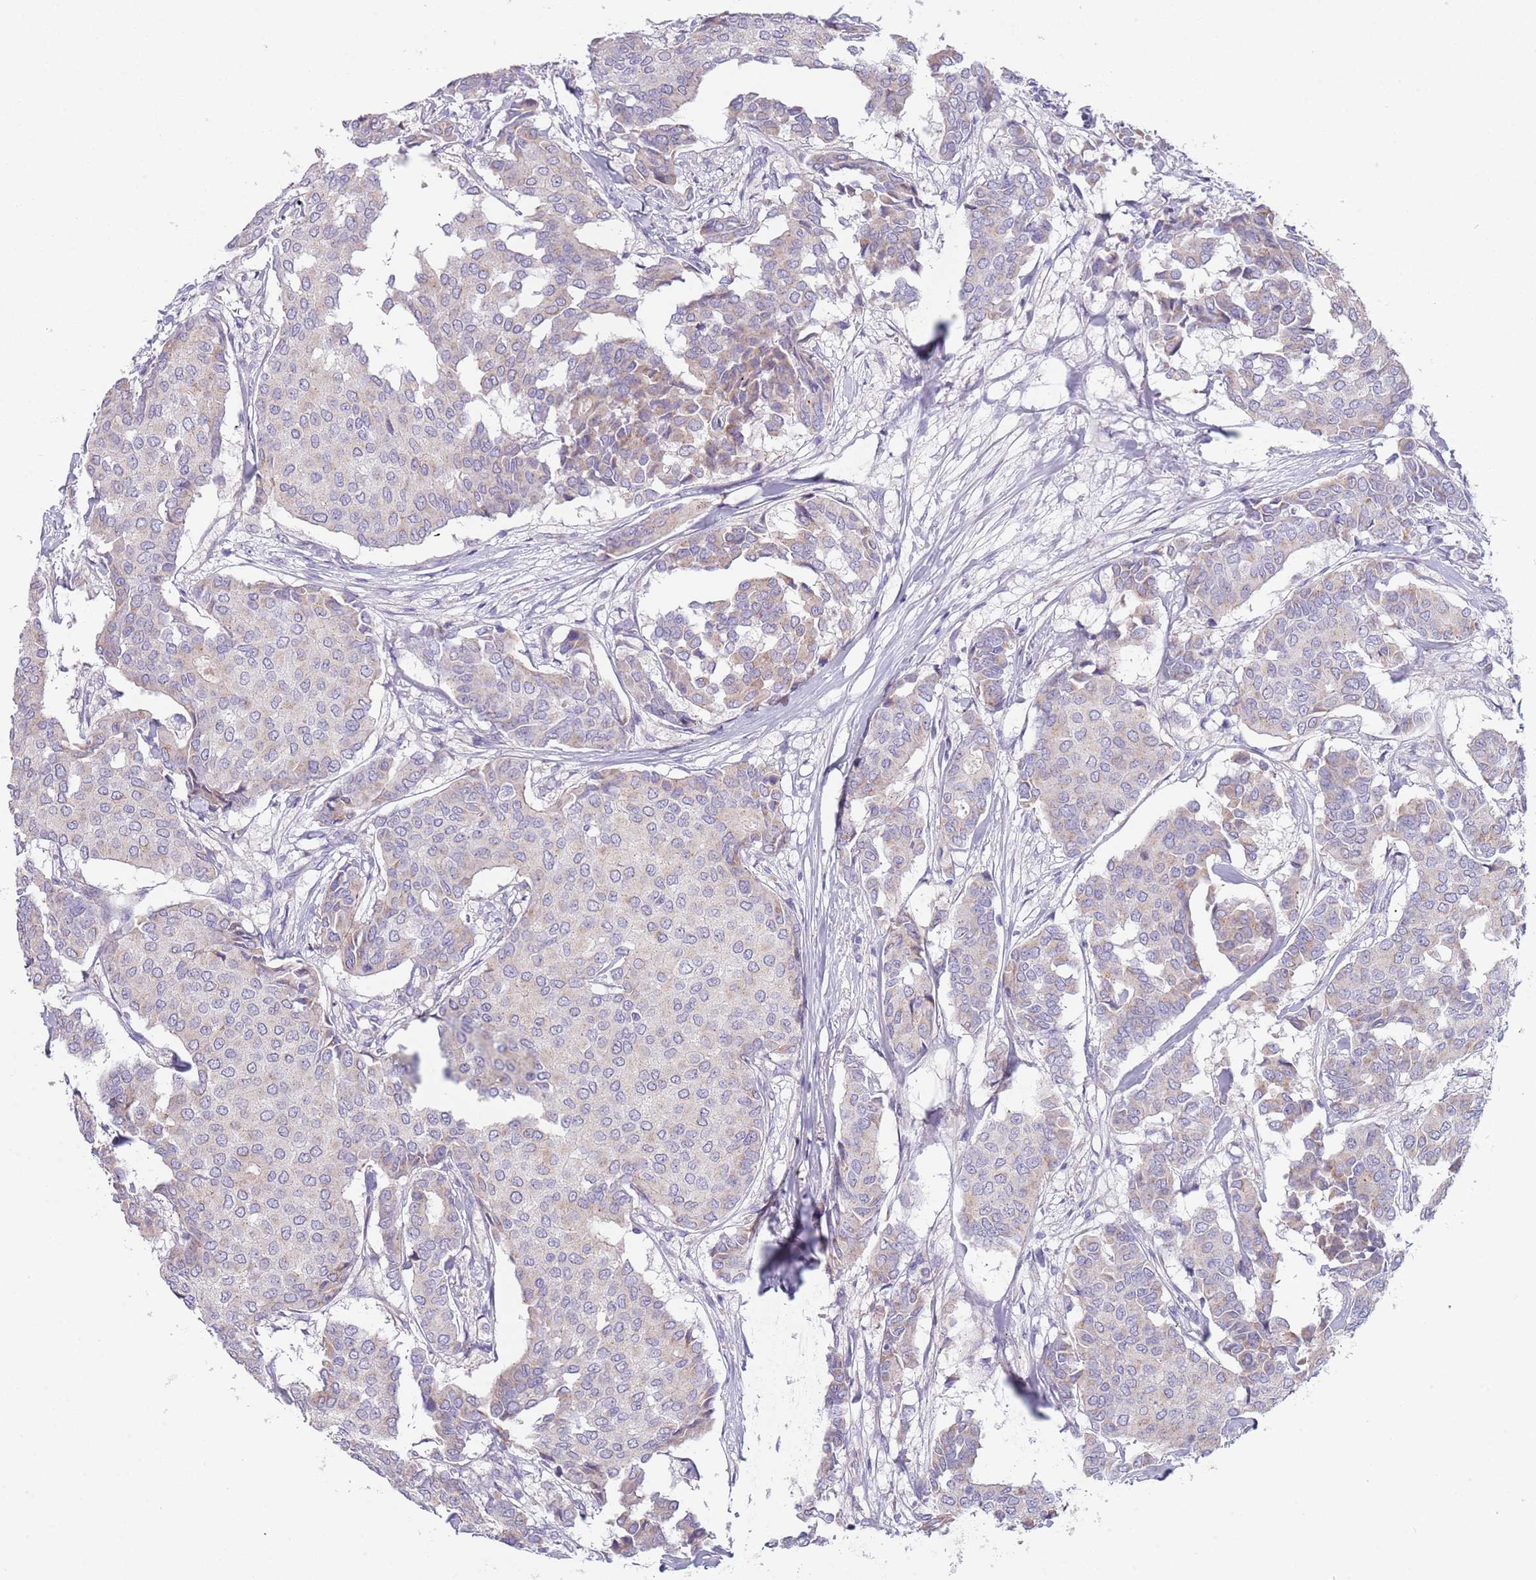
{"staining": {"intensity": "negative", "quantity": "none", "location": "none"}, "tissue": "breast cancer", "cell_type": "Tumor cells", "image_type": "cancer", "snomed": [{"axis": "morphology", "description": "Duct carcinoma"}, {"axis": "topography", "description": "Breast"}], "caption": "The immunohistochemistry (IHC) image has no significant positivity in tumor cells of breast cancer tissue.", "gene": "MAN1C1", "patient": {"sex": "female", "age": 75}}